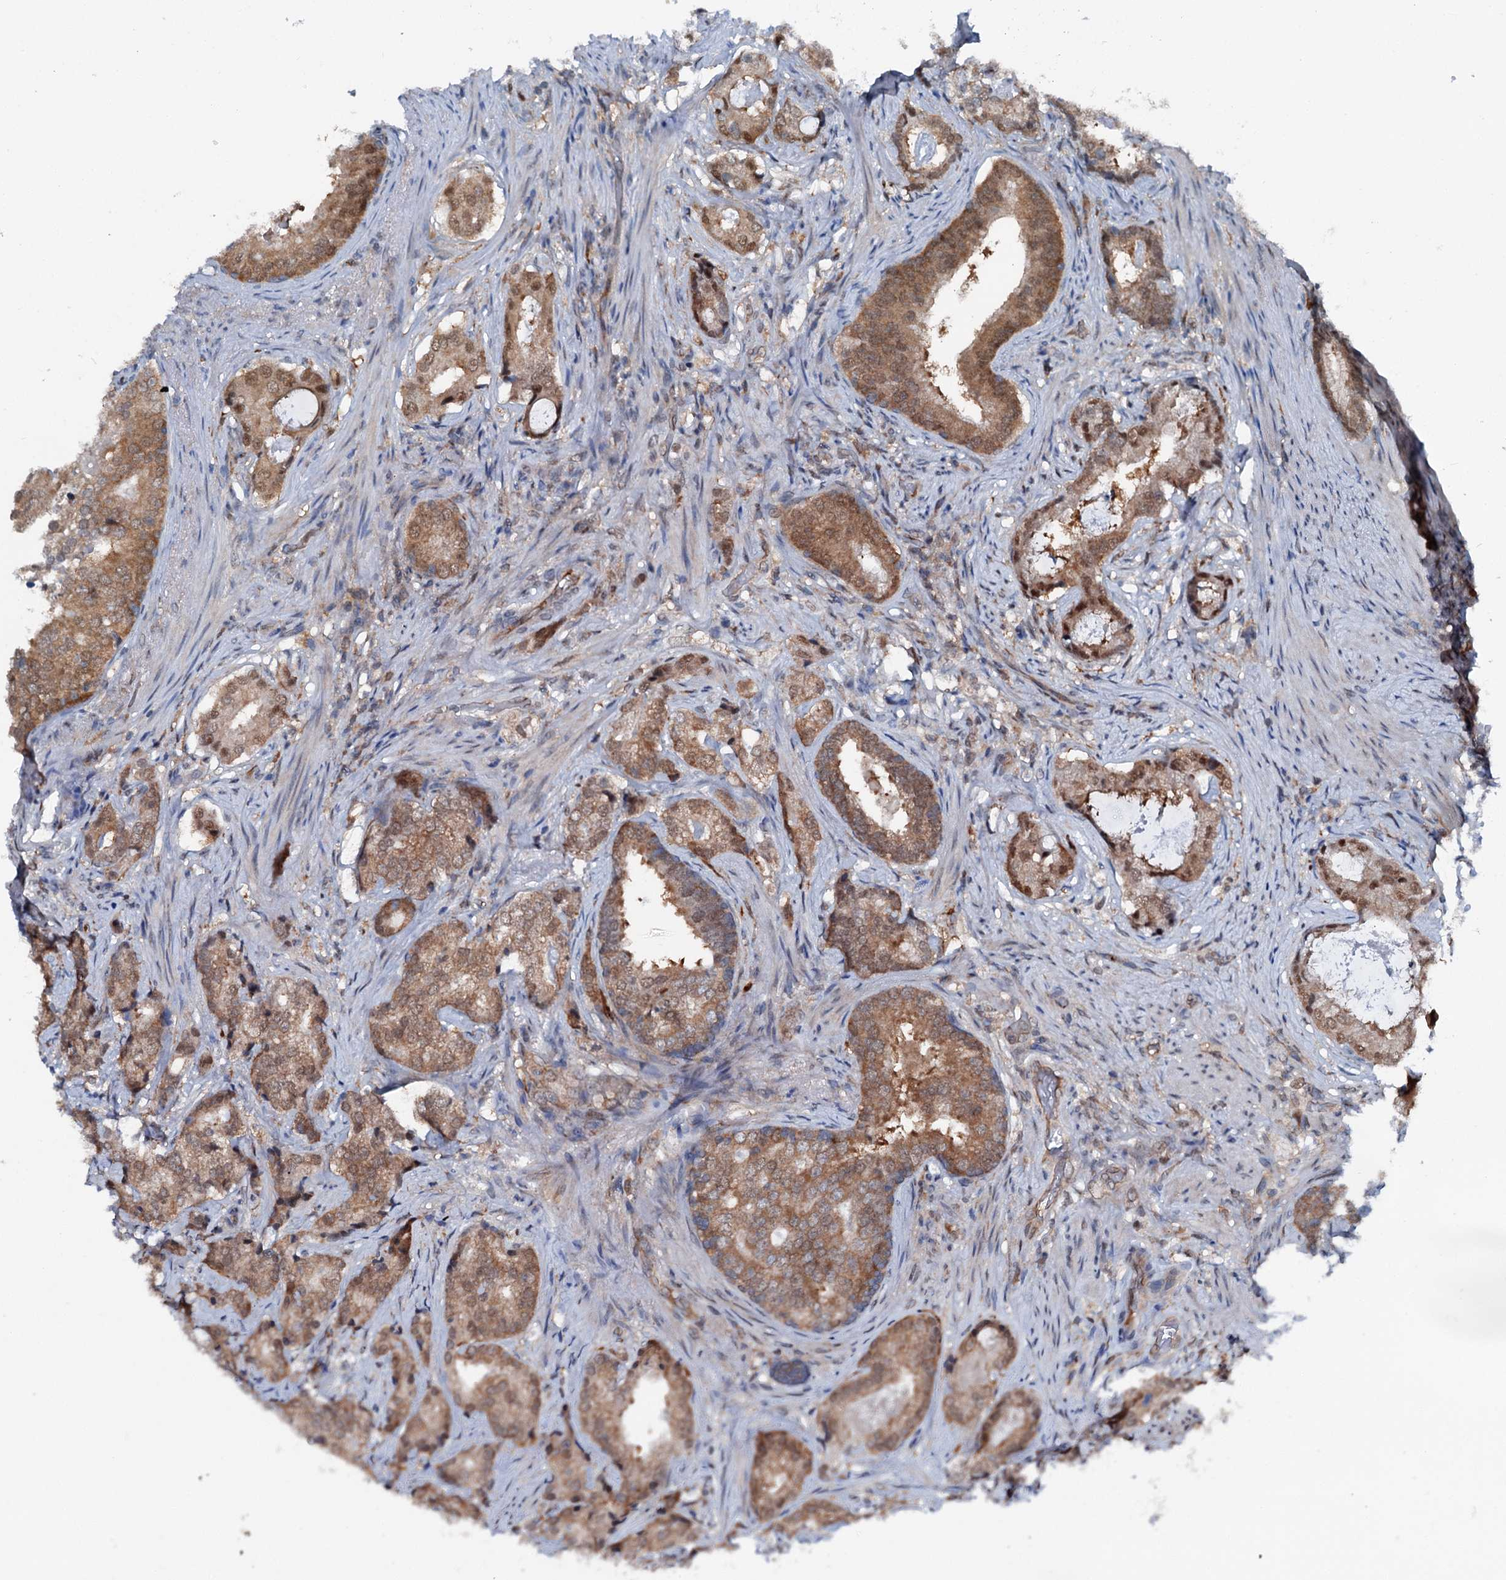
{"staining": {"intensity": "moderate", "quantity": ">75%", "location": "cytoplasmic/membranous,nuclear"}, "tissue": "prostate cancer", "cell_type": "Tumor cells", "image_type": "cancer", "snomed": [{"axis": "morphology", "description": "Adenocarcinoma, Low grade"}, {"axis": "topography", "description": "Prostate"}], "caption": "Protein expression analysis of human prostate cancer (adenocarcinoma (low-grade)) reveals moderate cytoplasmic/membranous and nuclear staining in approximately >75% of tumor cells. The staining is performed using DAB (3,3'-diaminobenzidine) brown chromogen to label protein expression. The nuclei are counter-stained blue using hematoxylin.", "gene": "PSMD13", "patient": {"sex": "male", "age": 71}}